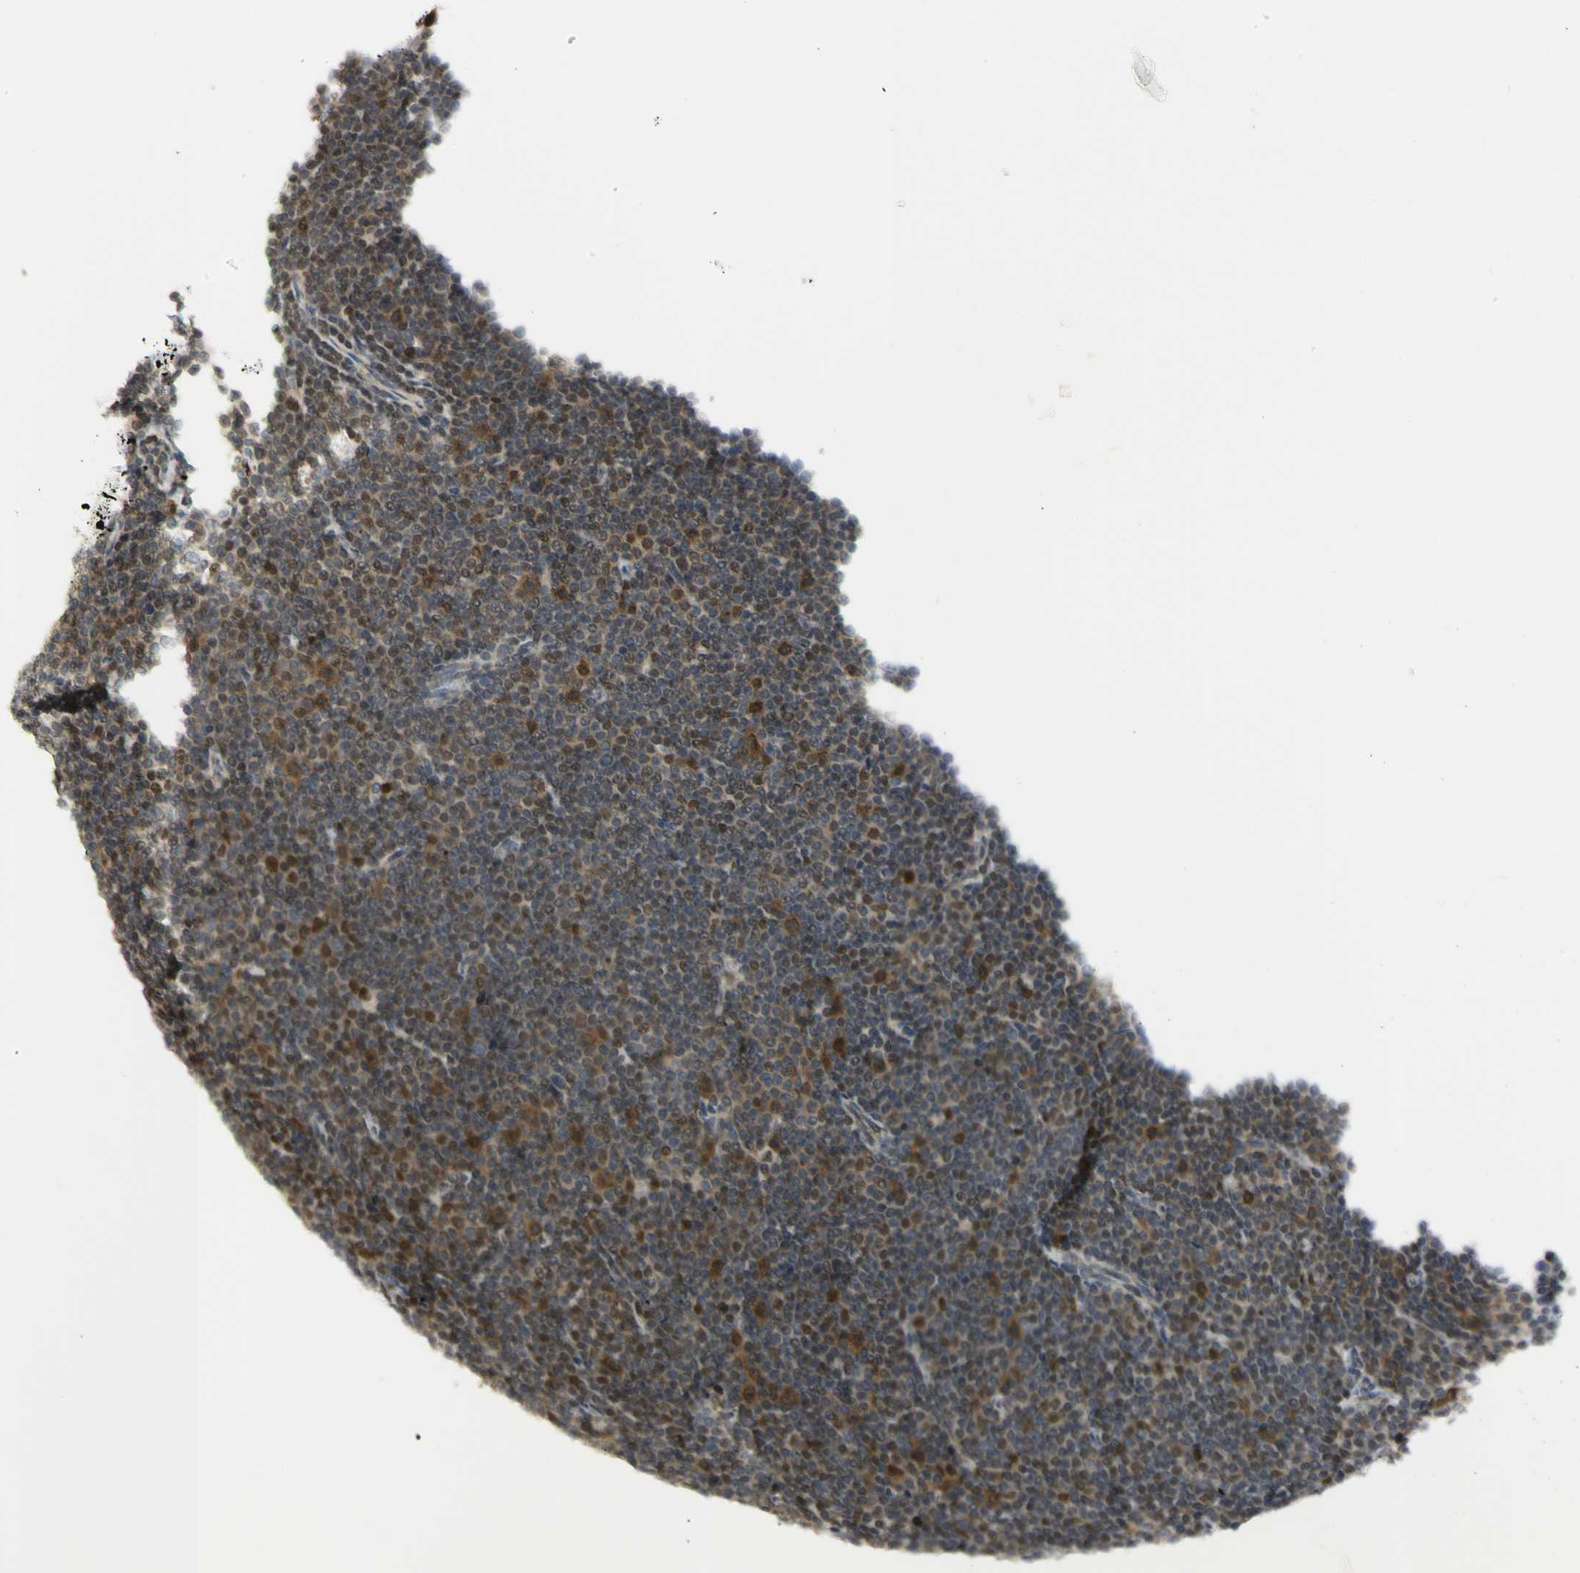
{"staining": {"intensity": "moderate", "quantity": "<25%", "location": "cytoplasmic/membranous,nuclear"}, "tissue": "lymphoma", "cell_type": "Tumor cells", "image_type": "cancer", "snomed": [{"axis": "morphology", "description": "Malignant lymphoma, non-Hodgkin's type, Low grade"}, {"axis": "topography", "description": "Lymph node"}], "caption": "Immunohistochemical staining of human lymphoma displays low levels of moderate cytoplasmic/membranous and nuclear expression in about <25% of tumor cells. (DAB IHC with brightfield microscopy, high magnification).", "gene": "KIF11", "patient": {"sex": "female", "age": 67}}